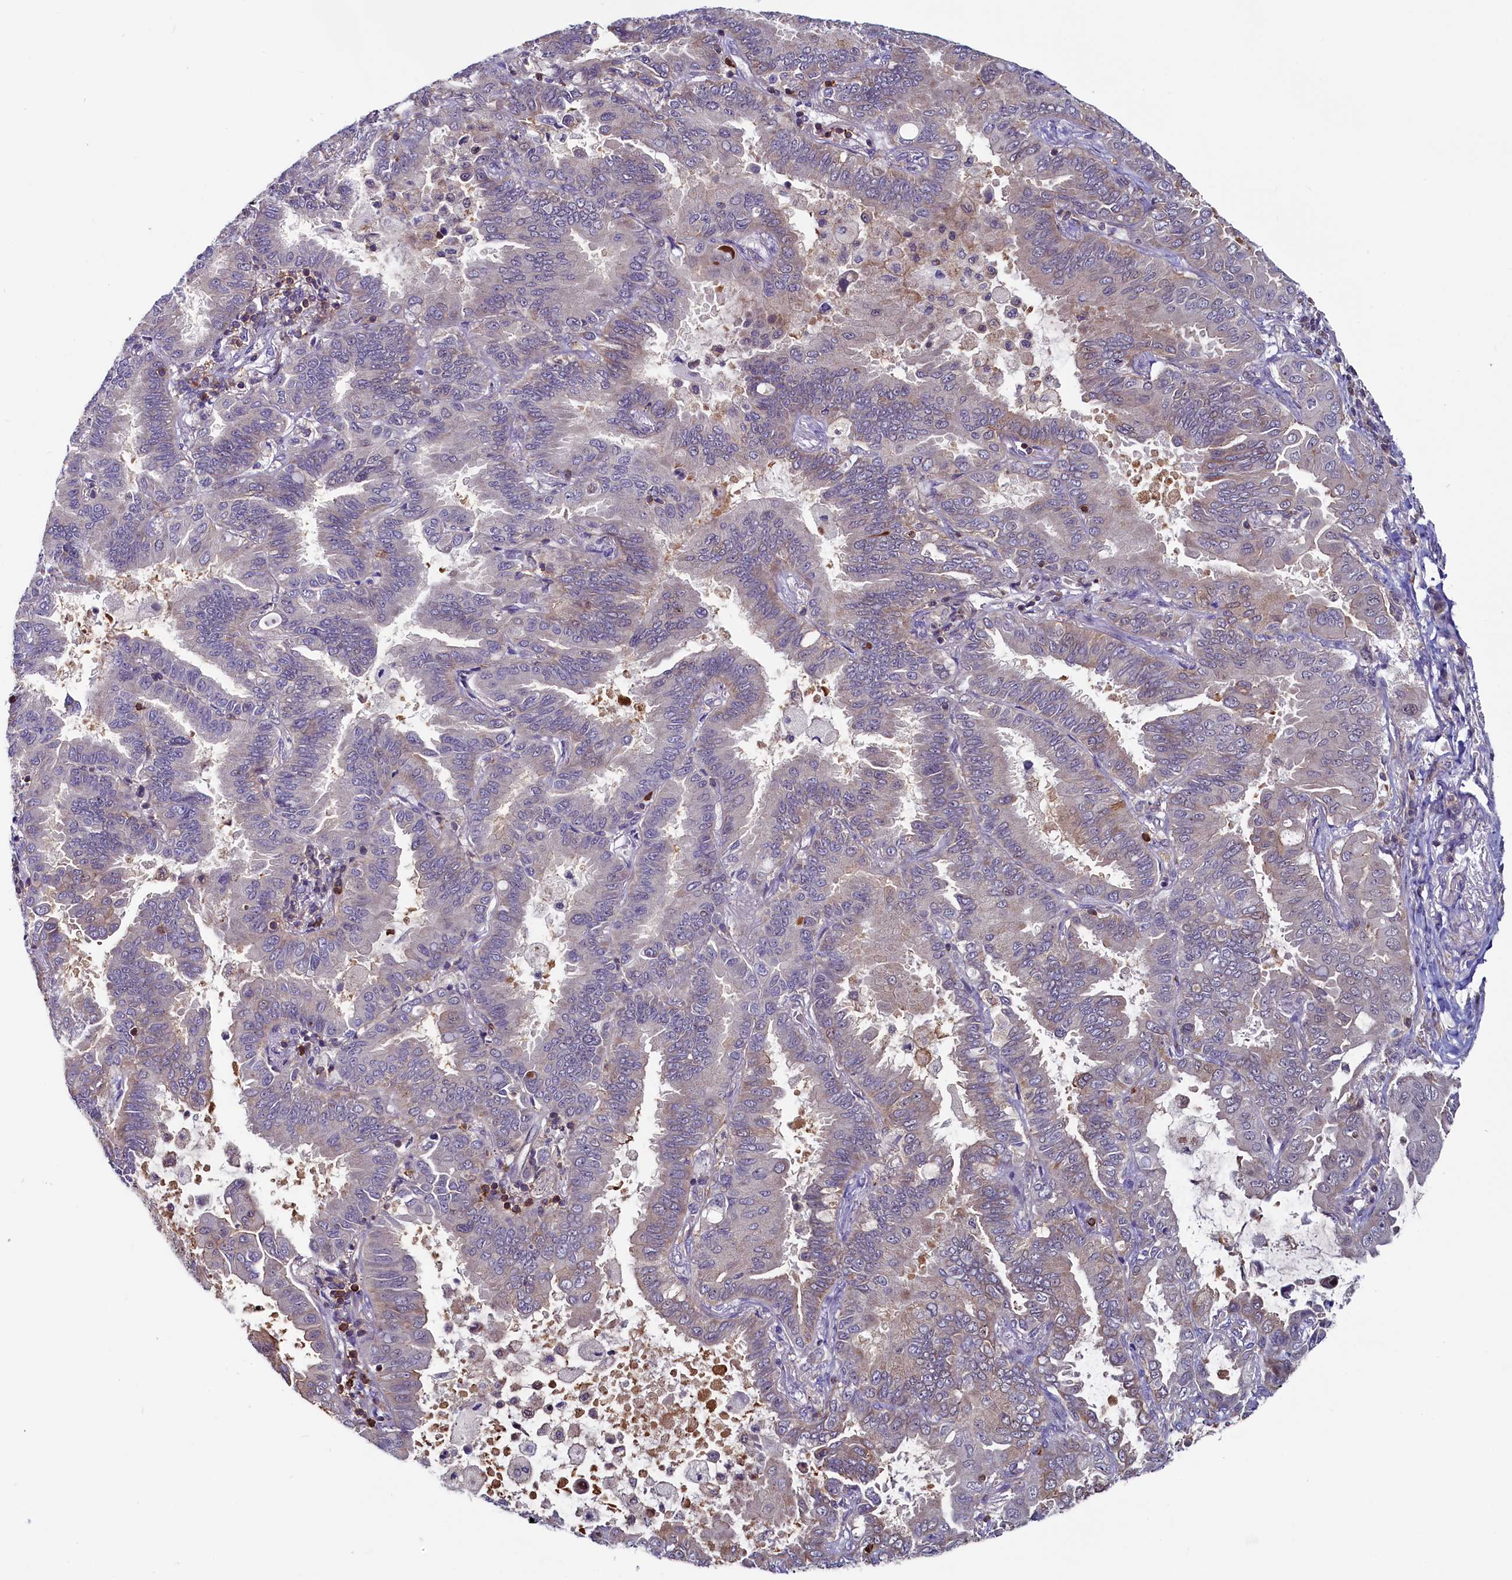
{"staining": {"intensity": "negative", "quantity": "none", "location": "none"}, "tissue": "lung cancer", "cell_type": "Tumor cells", "image_type": "cancer", "snomed": [{"axis": "morphology", "description": "Adenocarcinoma, NOS"}, {"axis": "topography", "description": "Lung"}], "caption": "Immunohistochemistry of lung adenocarcinoma shows no staining in tumor cells.", "gene": "CIAPIN1", "patient": {"sex": "male", "age": 64}}